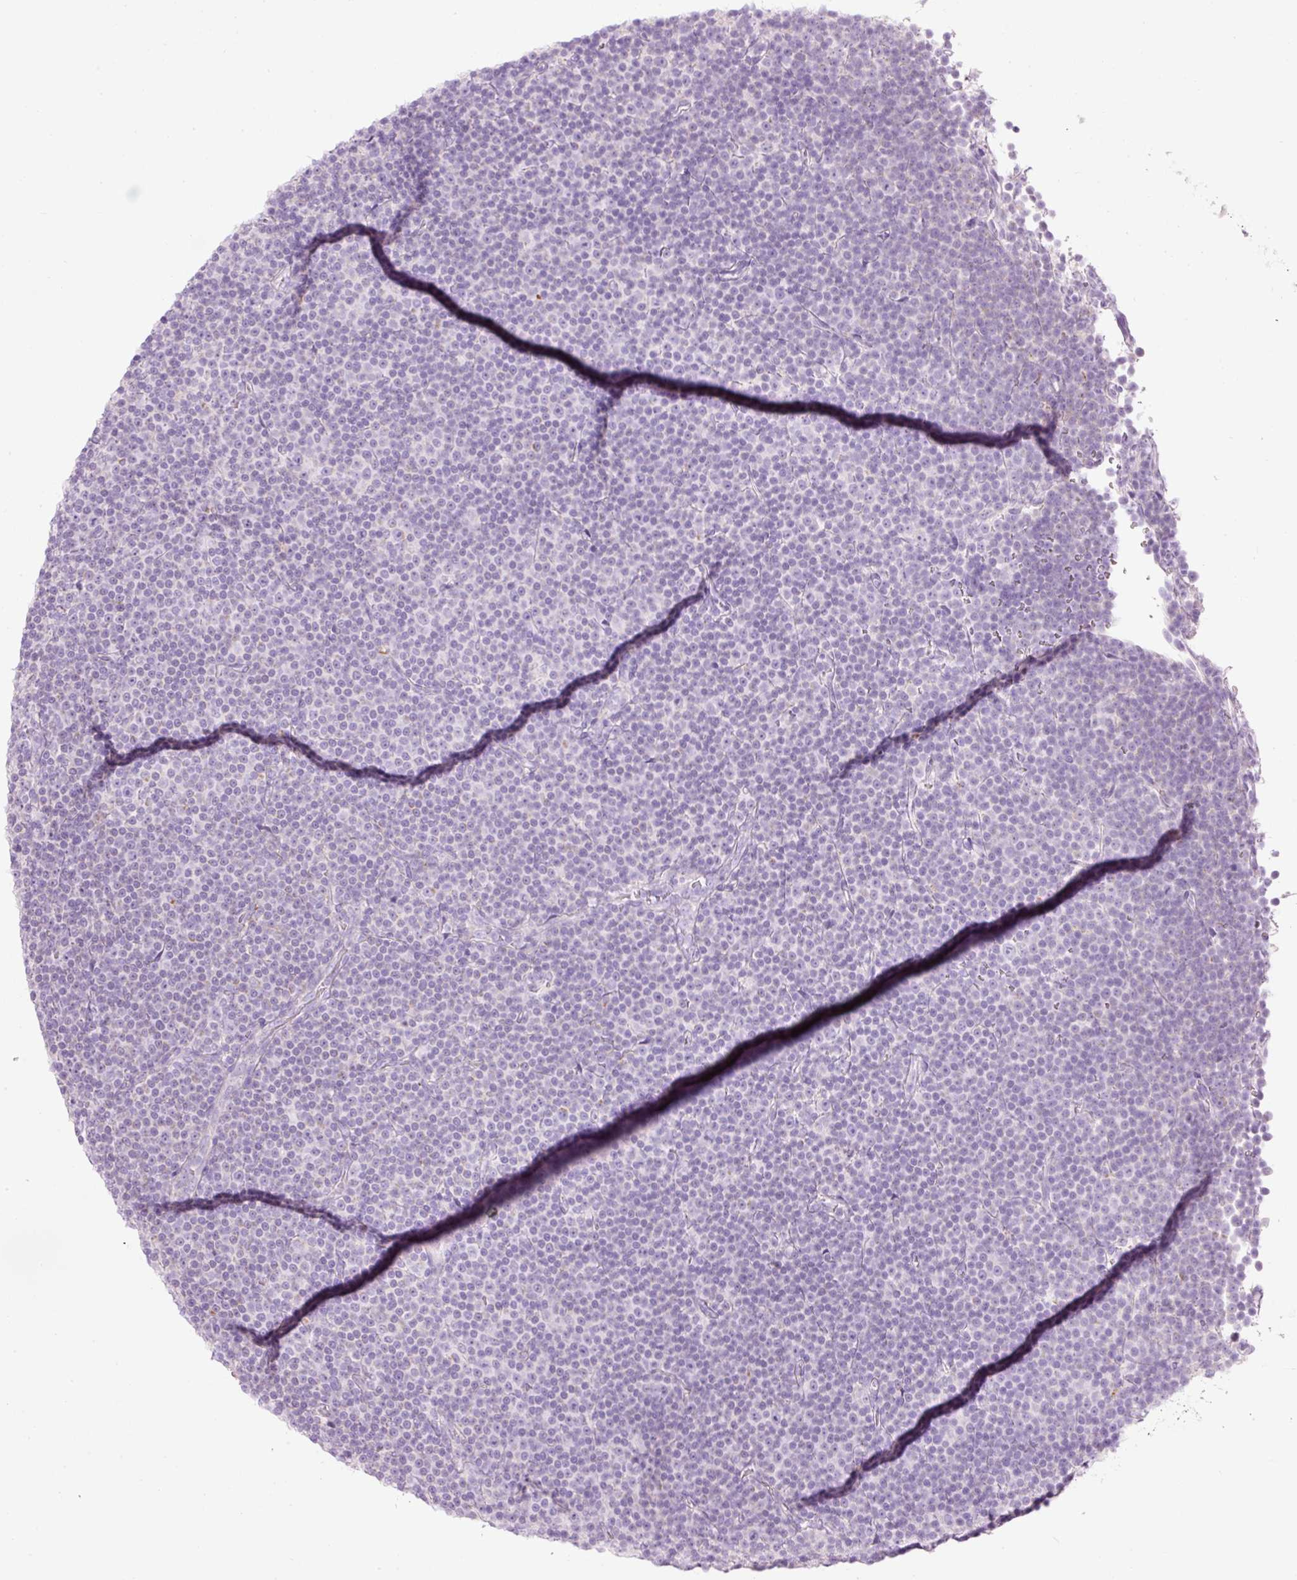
{"staining": {"intensity": "negative", "quantity": "none", "location": "none"}, "tissue": "lymphoma", "cell_type": "Tumor cells", "image_type": "cancer", "snomed": [{"axis": "morphology", "description": "Malignant lymphoma, non-Hodgkin's type, Low grade"}, {"axis": "topography", "description": "Lymph node"}], "caption": "Tumor cells show no significant protein staining in lymphoma.", "gene": "CARD16", "patient": {"sex": "female", "age": 67}}